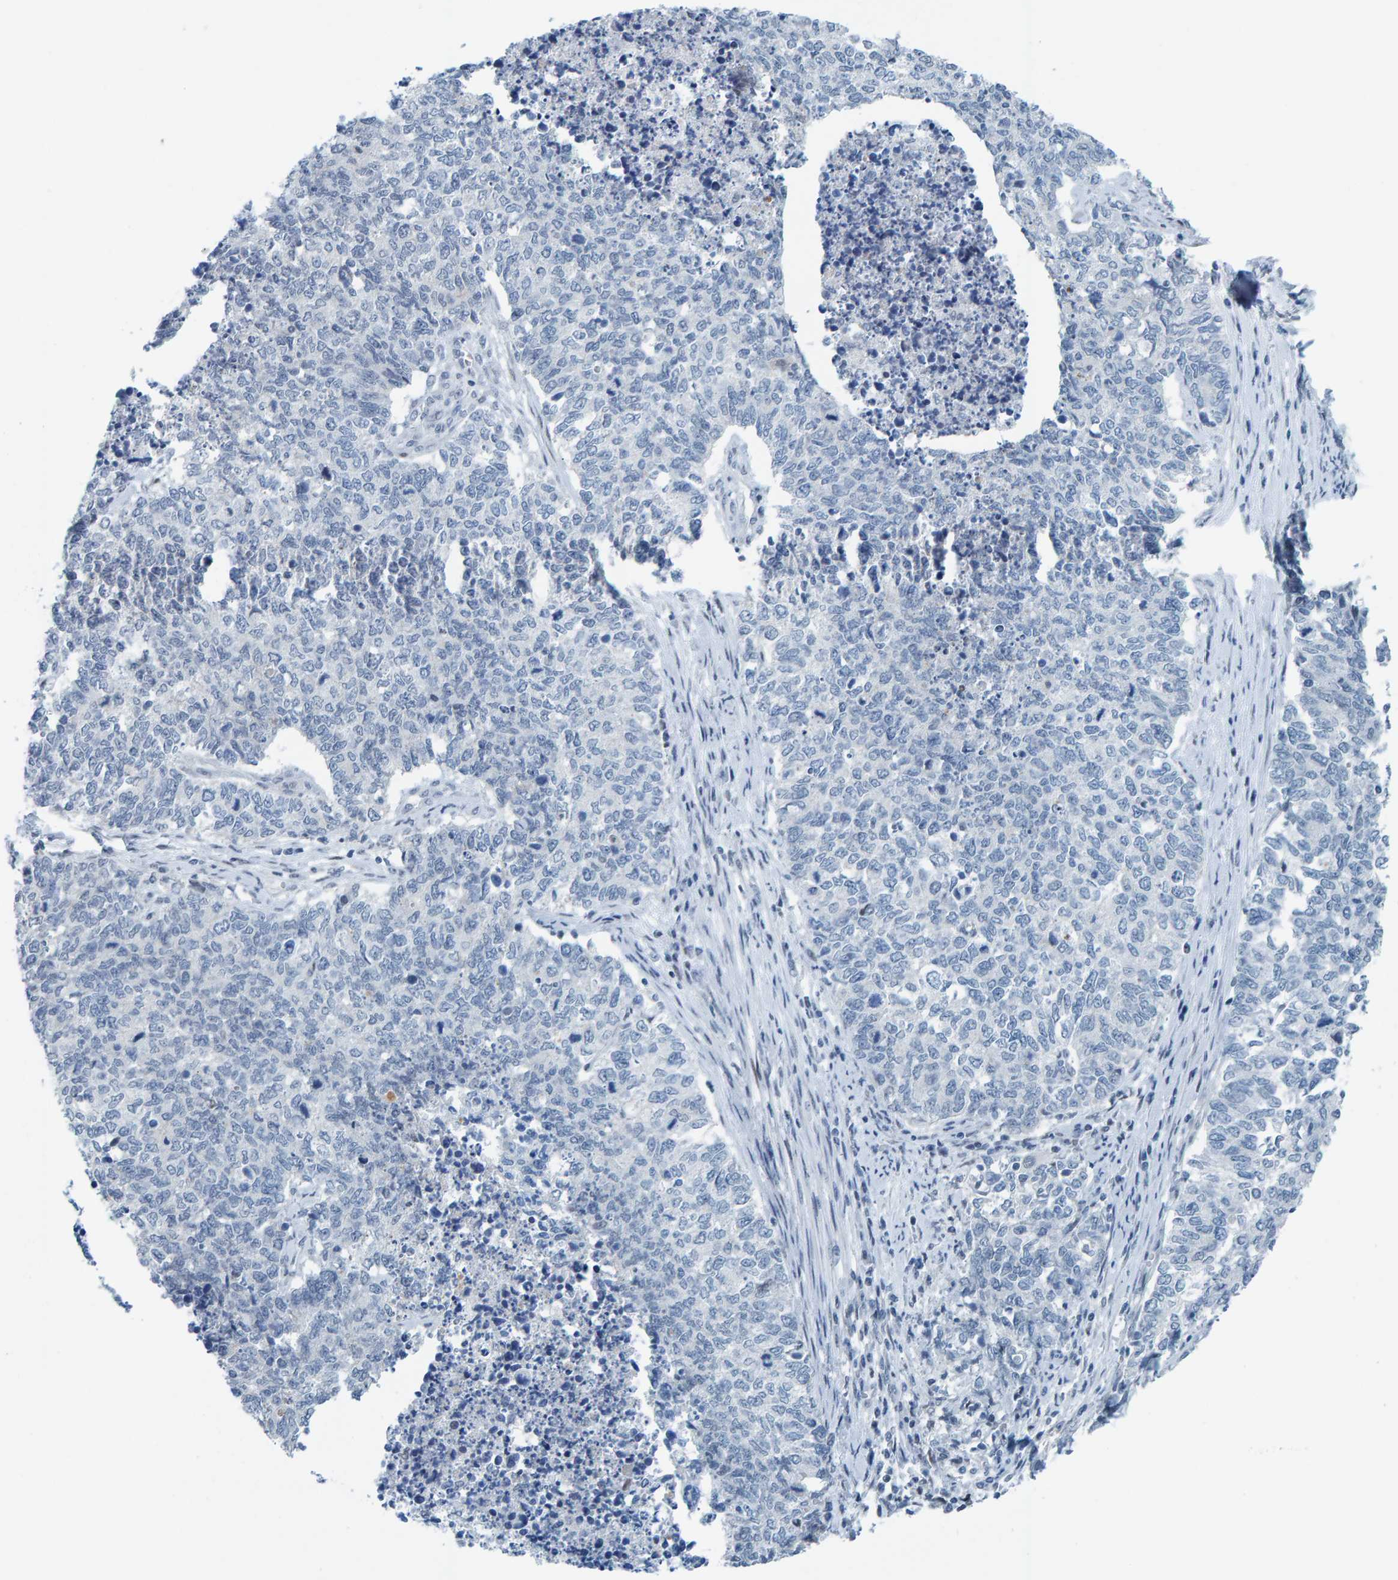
{"staining": {"intensity": "negative", "quantity": "none", "location": "none"}, "tissue": "cervical cancer", "cell_type": "Tumor cells", "image_type": "cancer", "snomed": [{"axis": "morphology", "description": "Squamous cell carcinoma, NOS"}, {"axis": "topography", "description": "Cervix"}], "caption": "The micrograph exhibits no significant positivity in tumor cells of cervical squamous cell carcinoma.", "gene": "CNP", "patient": {"sex": "female", "age": 63}}